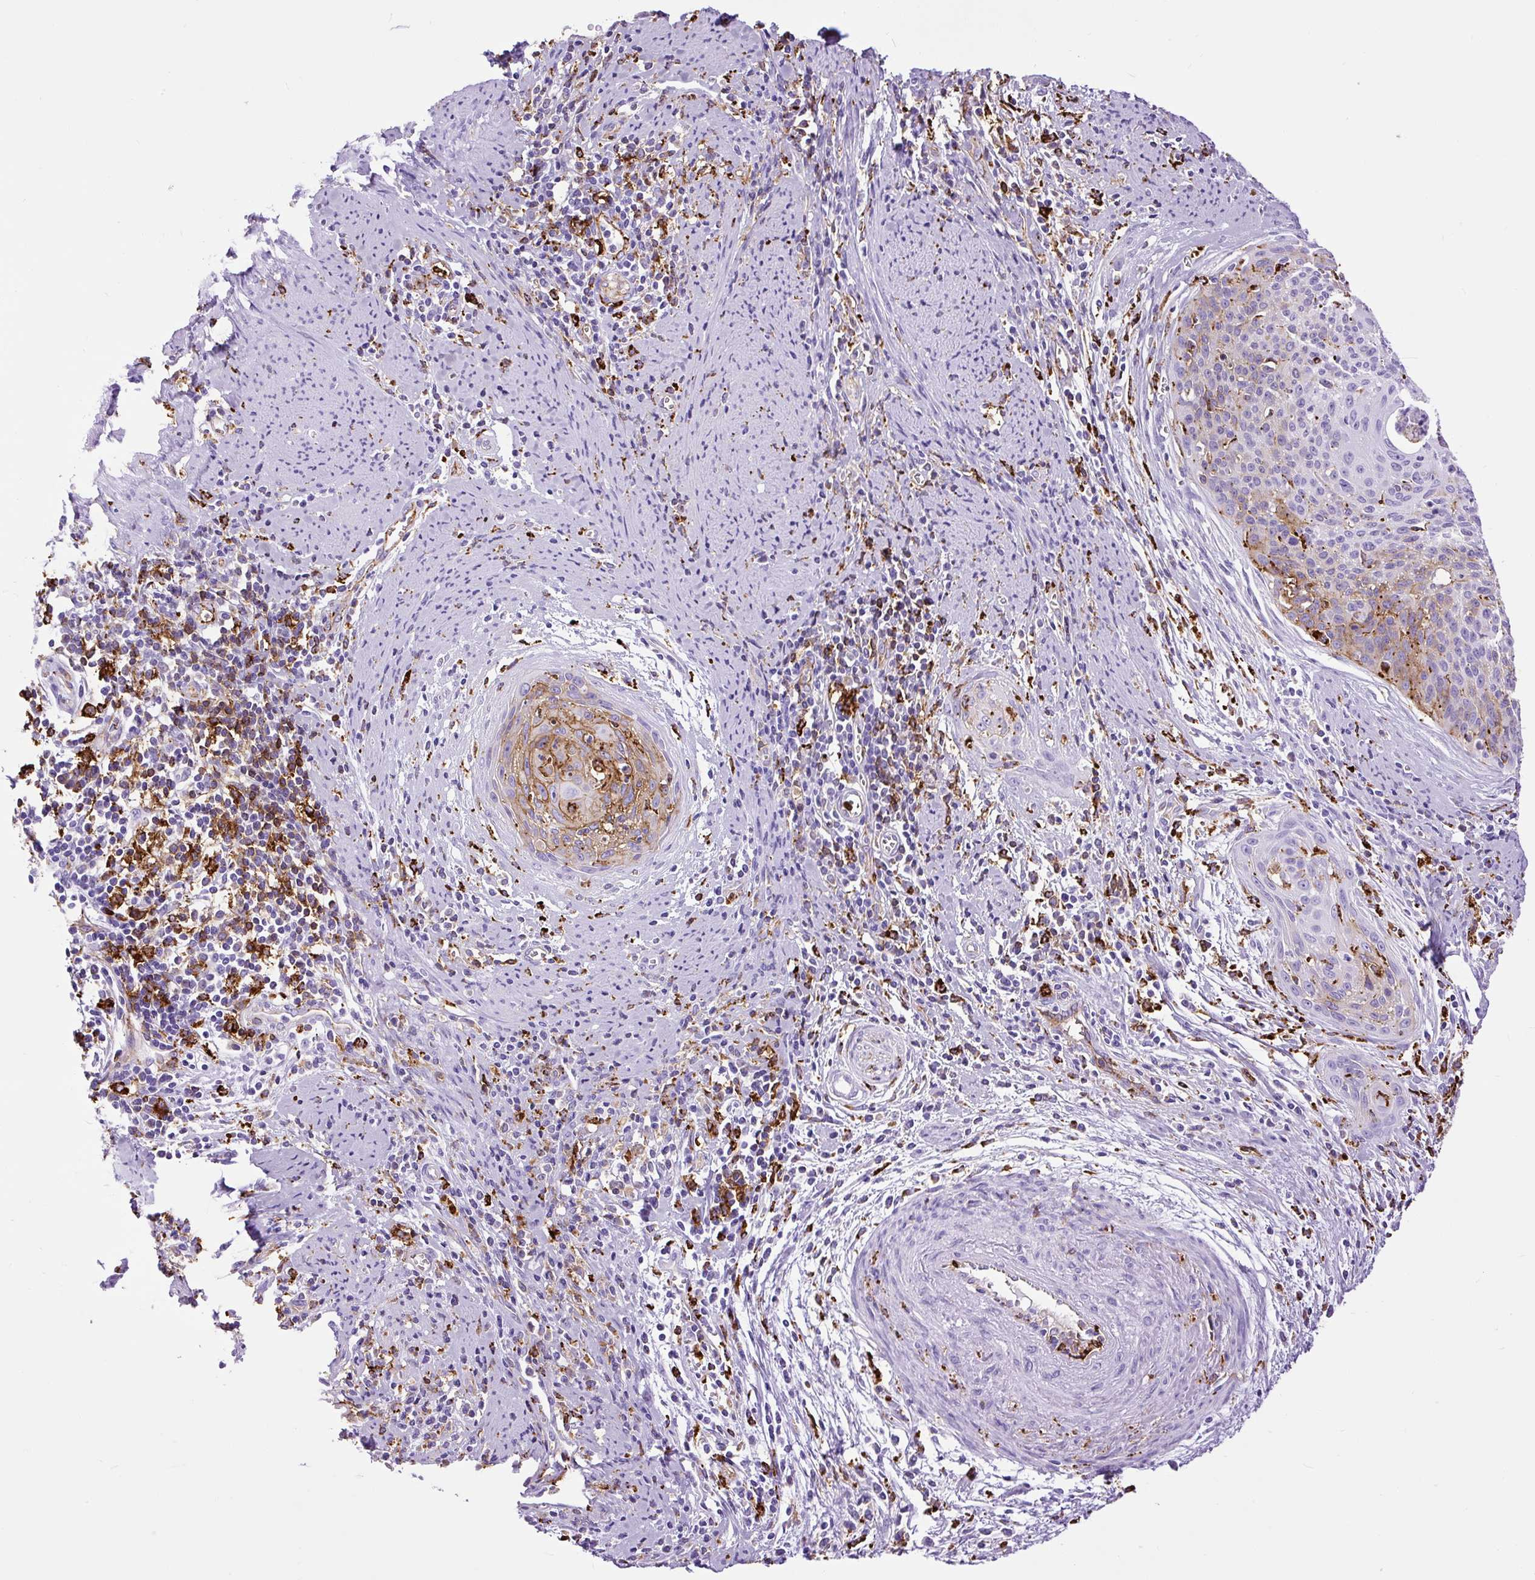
{"staining": {"intensity": "moderate", "quantity": "<25%", "location": "cytoplasmic/membranous"}, "tissue": "cervical cancer", "cell_type": "Tumor cells", "image_type": "cancer", "snomed": [{"axis": "morphology", "description": "Squamous cell carcinoma, NOS"}, {"axis": "topography", "description": "Cervix"}], "caption": "Immunohistochemistry (DAB) staining of human cervical cancer displays moderate cytoplasmic/membranous protein positivity in about <25% of tumor cells.", "gene": "HLA-DRA", "patient": {"sex": "female", "age": 55}}